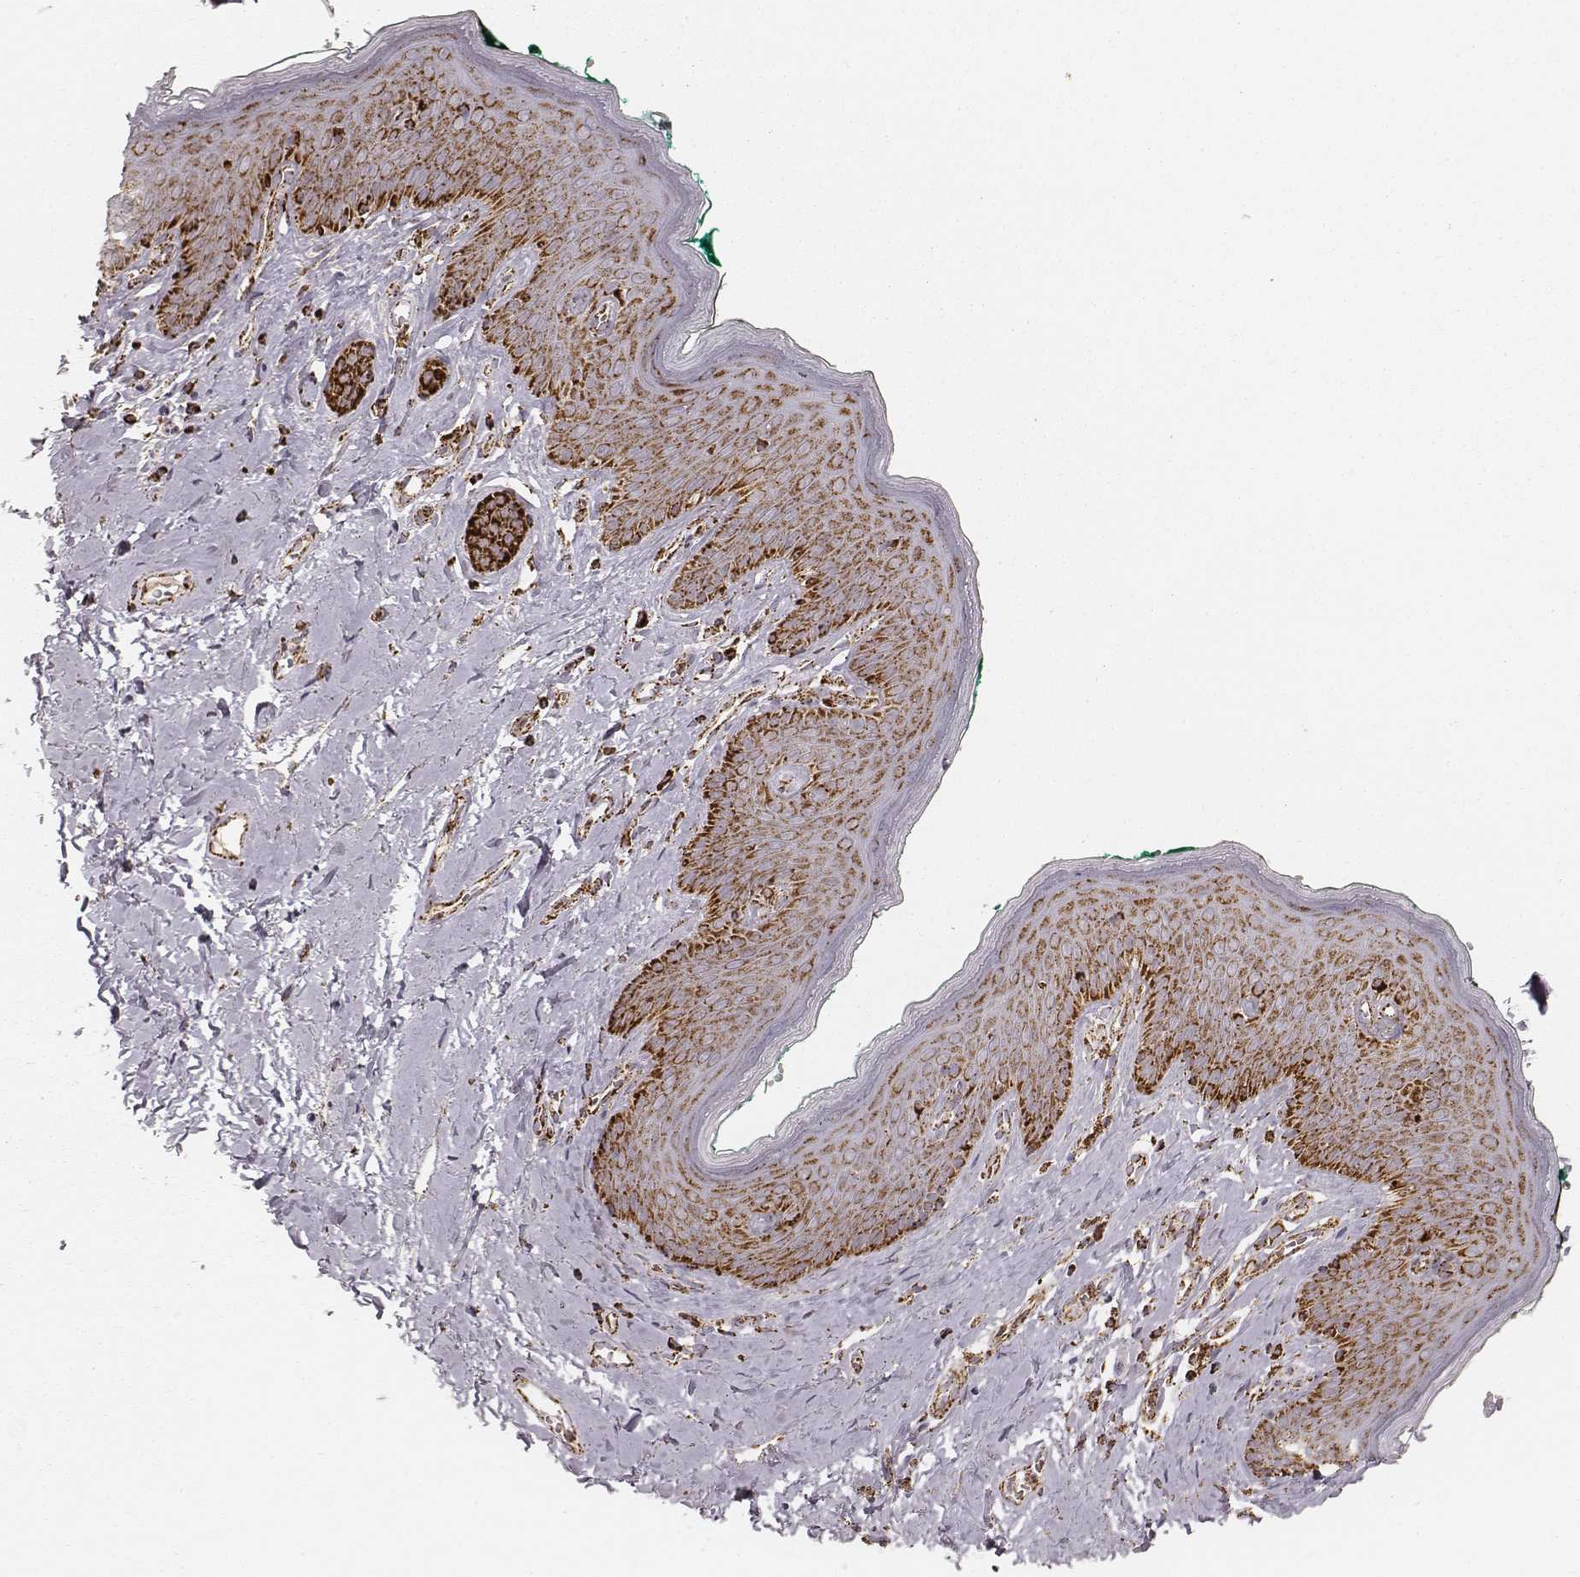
{"staining": {"intensity": "strong", "quantity": ">75%", "location": "cytoplasmic/membranous"}, "tissue": "skin", "cell_type": "Epidermal cells", "image_type": "normal", "snomed": [{"axis": "morphology", "description": "Normal tissue, NOS"}, {"axis": "topography", "description": "Vulva"}], "caption": "Immunohistochemistry (IHC) of normal skin exhibits high levels of strong cytoplasmic/membranous expression in about >75% of epidermal cells.", "gene": "CS", "patient": {"sex": "female", "age": 66}}